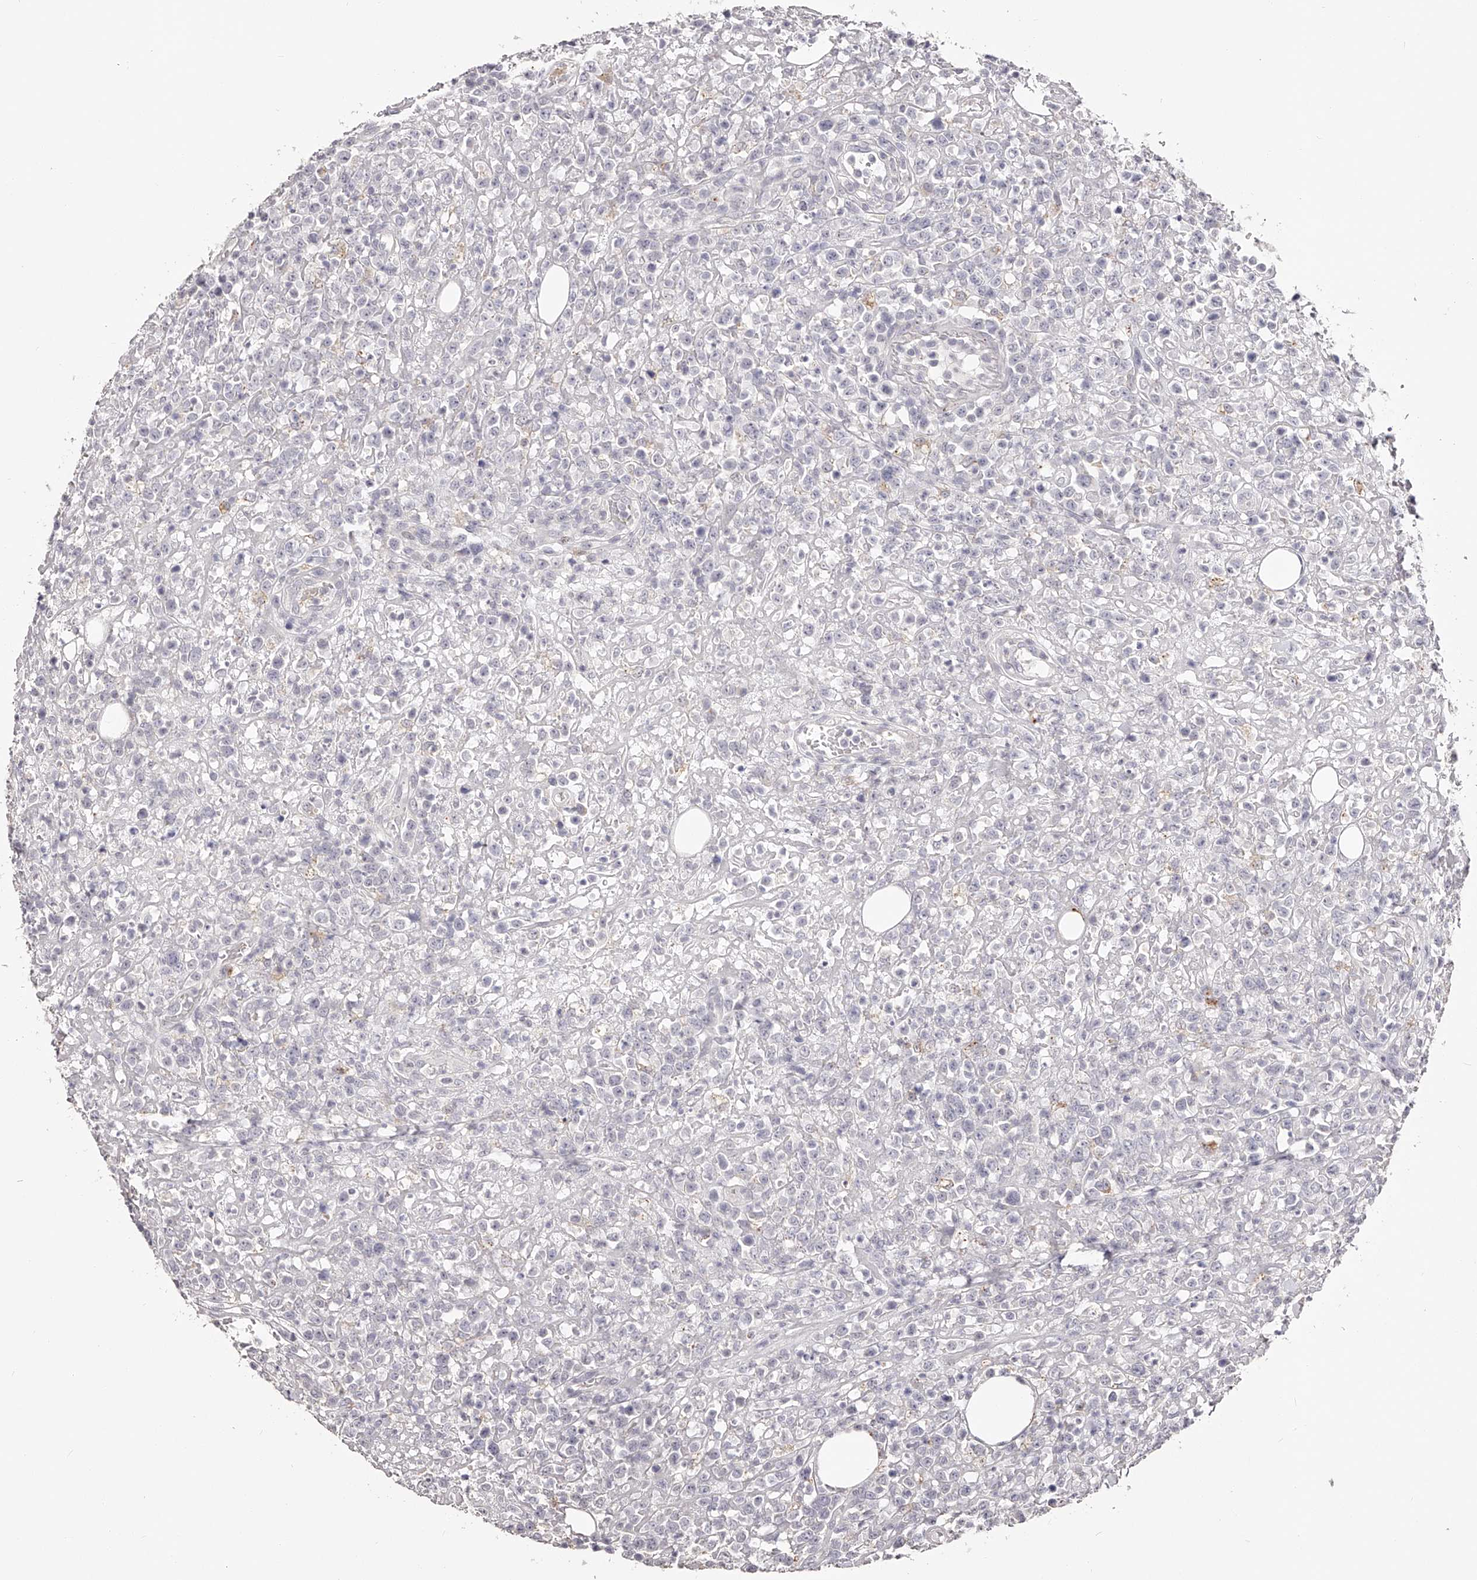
{"staining": {"intensity": "negative", "quantity": "none", "location": "none"}, "tissue": "lymphoma", "cell_type": "Tumor cells", "image_type": "cancer", "snomed": [{"axis": "morphology", "description": "Malignant lymphoma, non-Hodgkin's type, High grade"}, {"axis": "topography", "description": "Colon"}], "caption": "The micrograph demonstrates no significant staining in tumor cells of high-grade malignant lymphoma, non-Hodgkin's type.", "gene": "SLC35D3", "patient": {"sex": "female", "age": 53}}